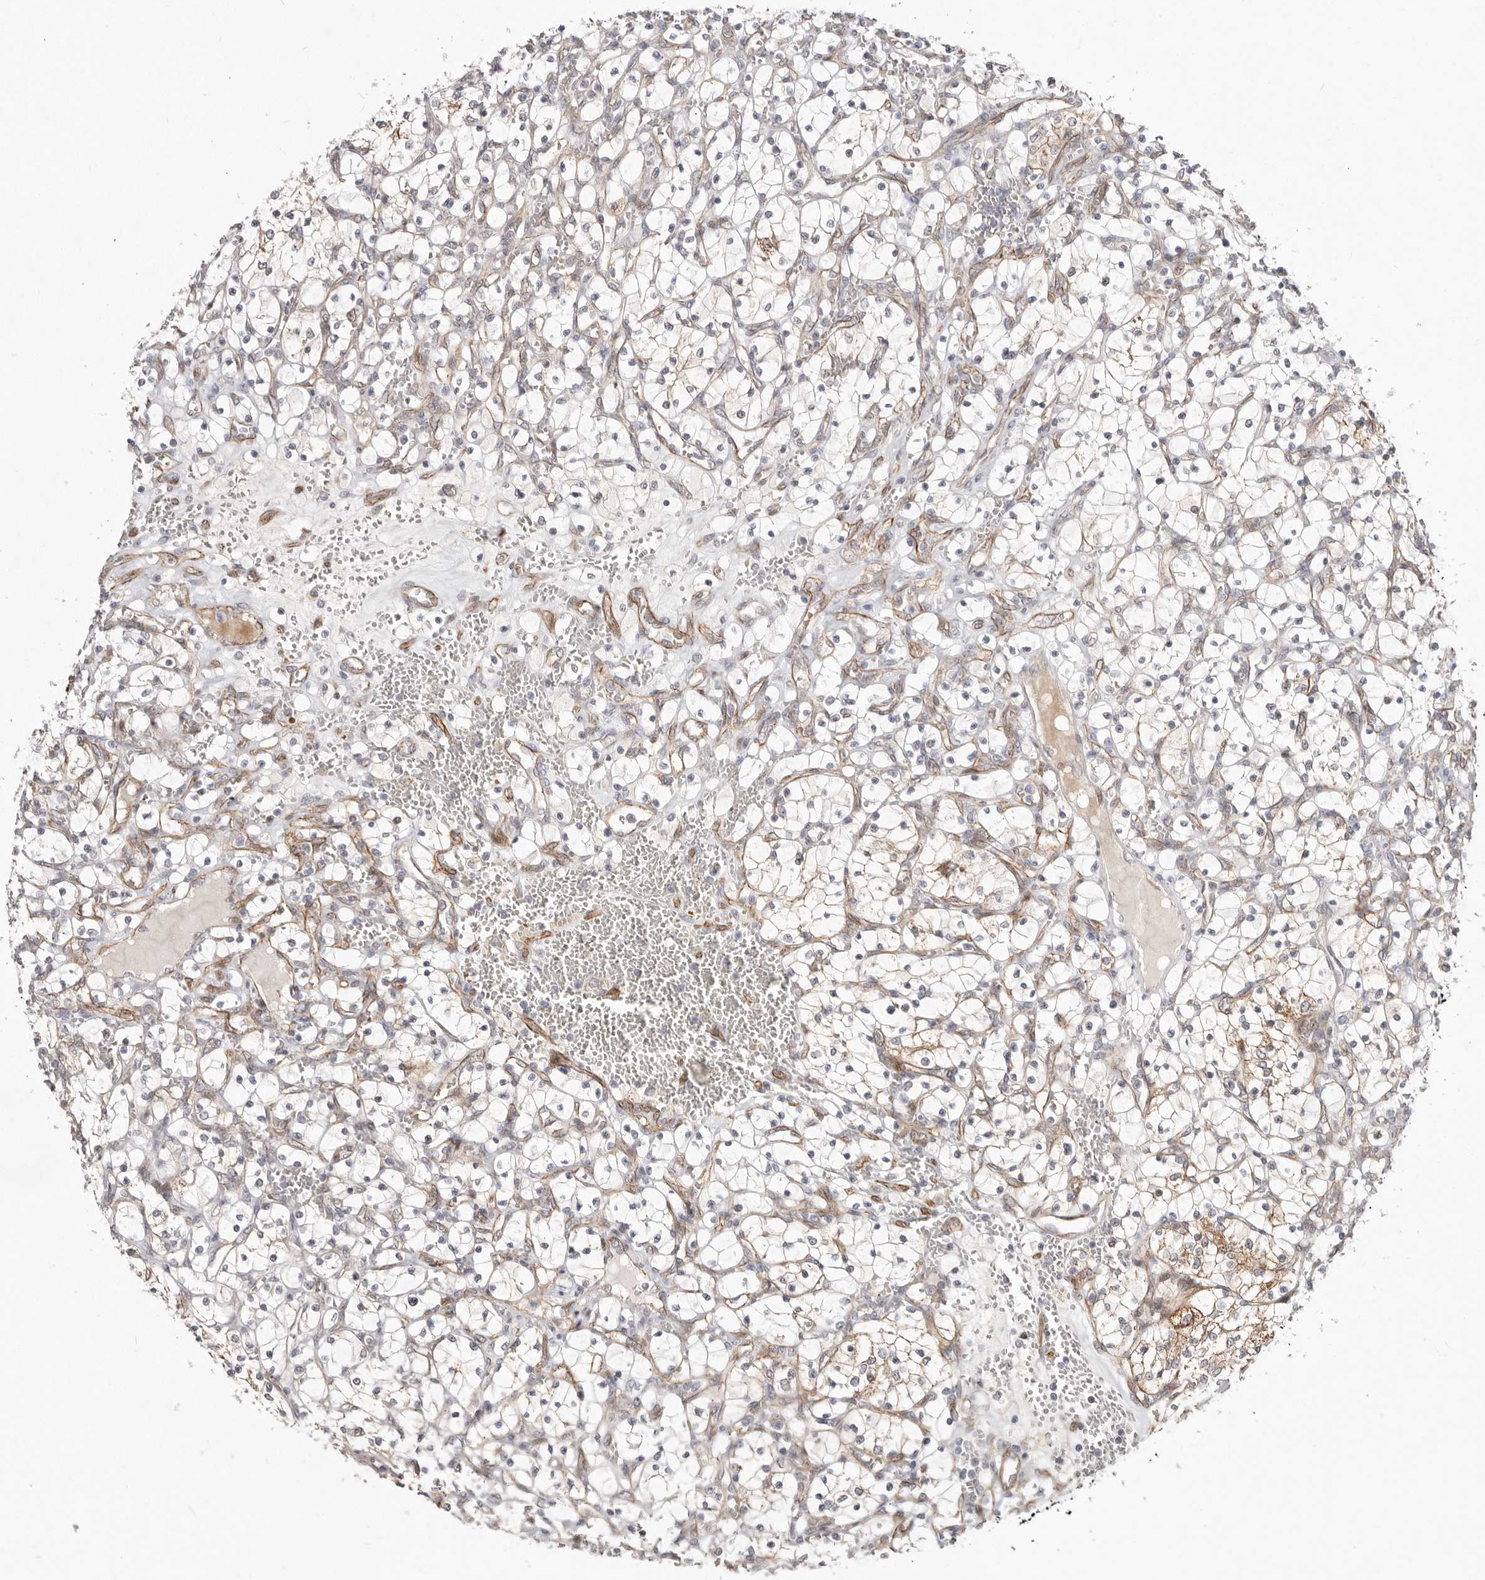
{"staining": {"intensity": "weak", "quantity": "25%-75%", "location": "cytoplasmic/membranous"}, "tissue": "renal cancer", "cell_type": "Tumor cells", "image_type": "cancer", "snomed": [{"axis": "morphology", "description": "Adenocarcinoma, NOS"}, {"axis": "topography", "description": "Kidney"}], "caption": "Protein analysis of renal cancer (adenocarcinoma) tissue demonstrates weak cytoplasmic/membranous positivity in approximately 25%-75% of tumor cells.", "gene": "SZT2", "patient": {"sex": "female", "age": 69}}